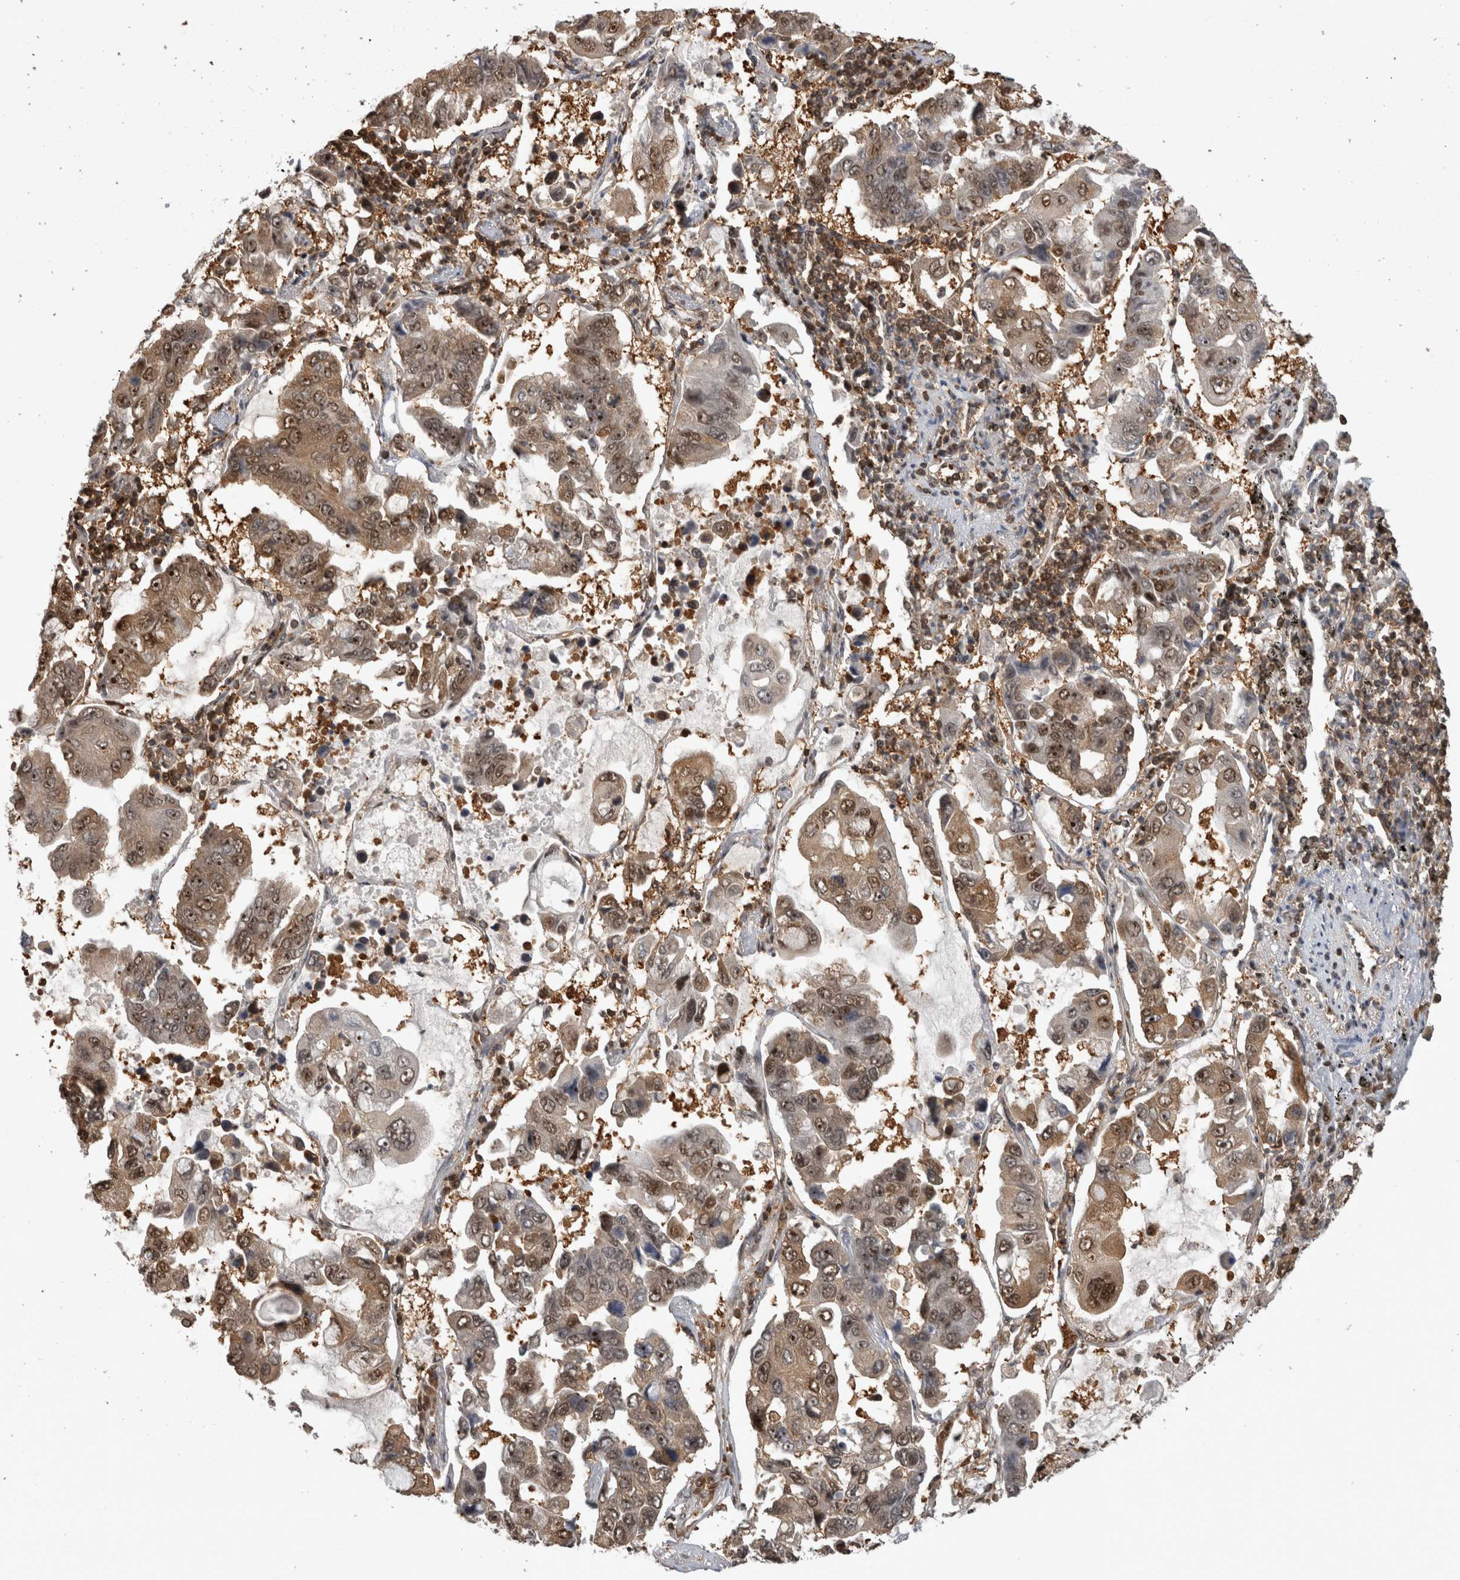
{"staining": {"intensity": "moderate", "quantity": ">75%", "location": "cytoplasmic/membranous,nuclear"}, "tissue": "lung cancer", "cell_type": "Tumor cells", "image_type": "cancer", "snomed": [{"axis": "morphology", "description": "Adenocarcinoma, NOS"}, {"axis": "topography", "description": "Lung"}], "caption": "This micrograph demonstrates adenocarcinoma (lung) stained with immunohistochemistry (IHC) to label a protein in brown. The cytoplasmic/membranous and nuclear of tumor cells show moderate positivity for the protein. Nuclei are counter-stained blue.", "gene": "TDRD7", "patient": {"sex": "male", "age": 64}}